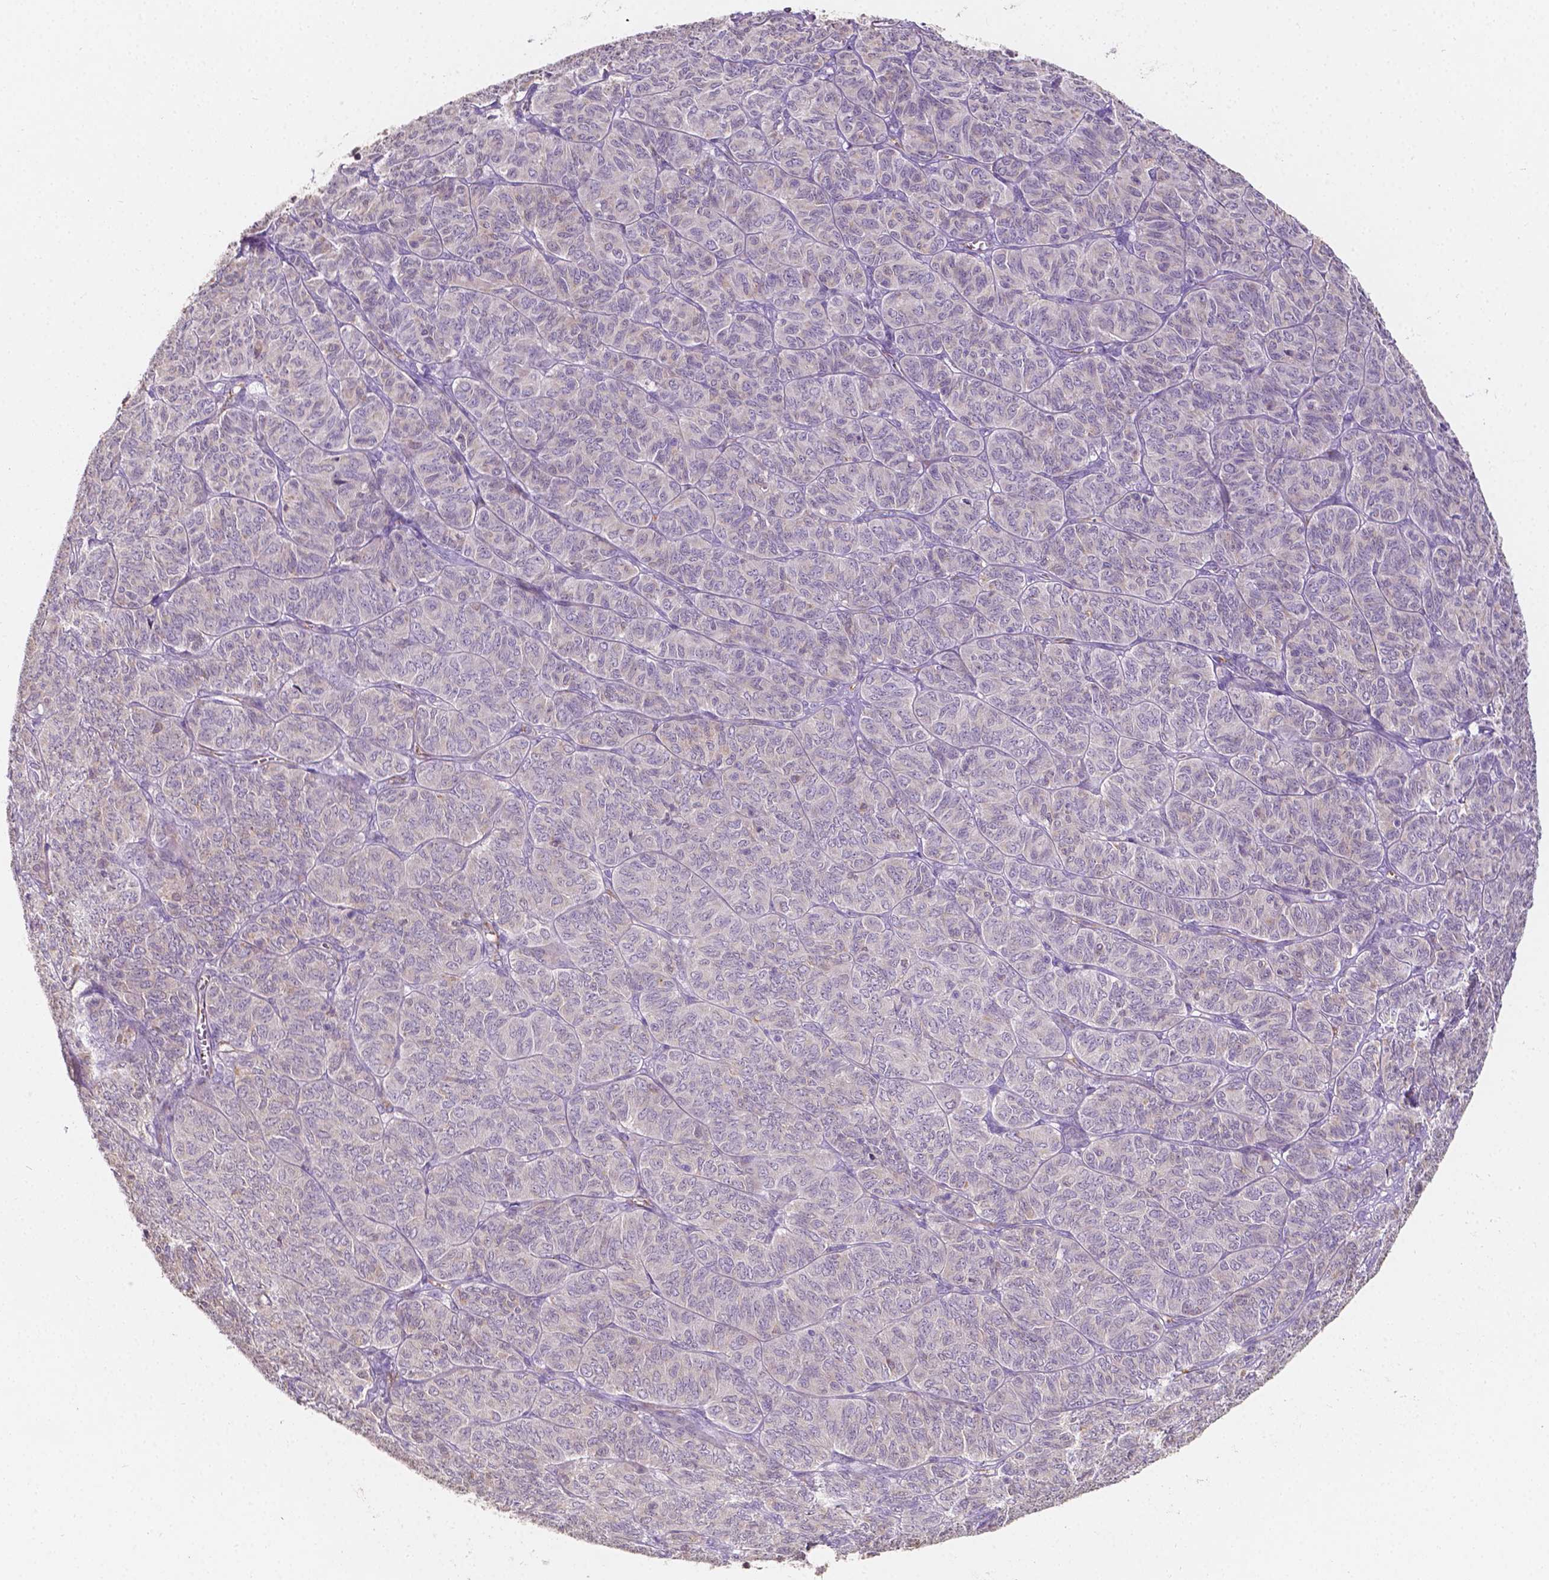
{"staining": {"intensity": "weak", "quantity": "<25%", "location": "cytoplasmic/membranous"}, "tissue": "ovarian cancer", "cell_type": "Tumor cells", "image_type": "cancer", "snomed": [{"axis": "morphology", "description": "Carcinoma, endometroid"}, {"axis": "topography", "description": "Ovary"}], "caption": "The IHC histopathology image has no significant positivity in tumor cells of ovarian cancer (endometroid carcinoma) tissue.", "gene": "SLC22A4", "patient": {"sex": "female", "age": 80}}